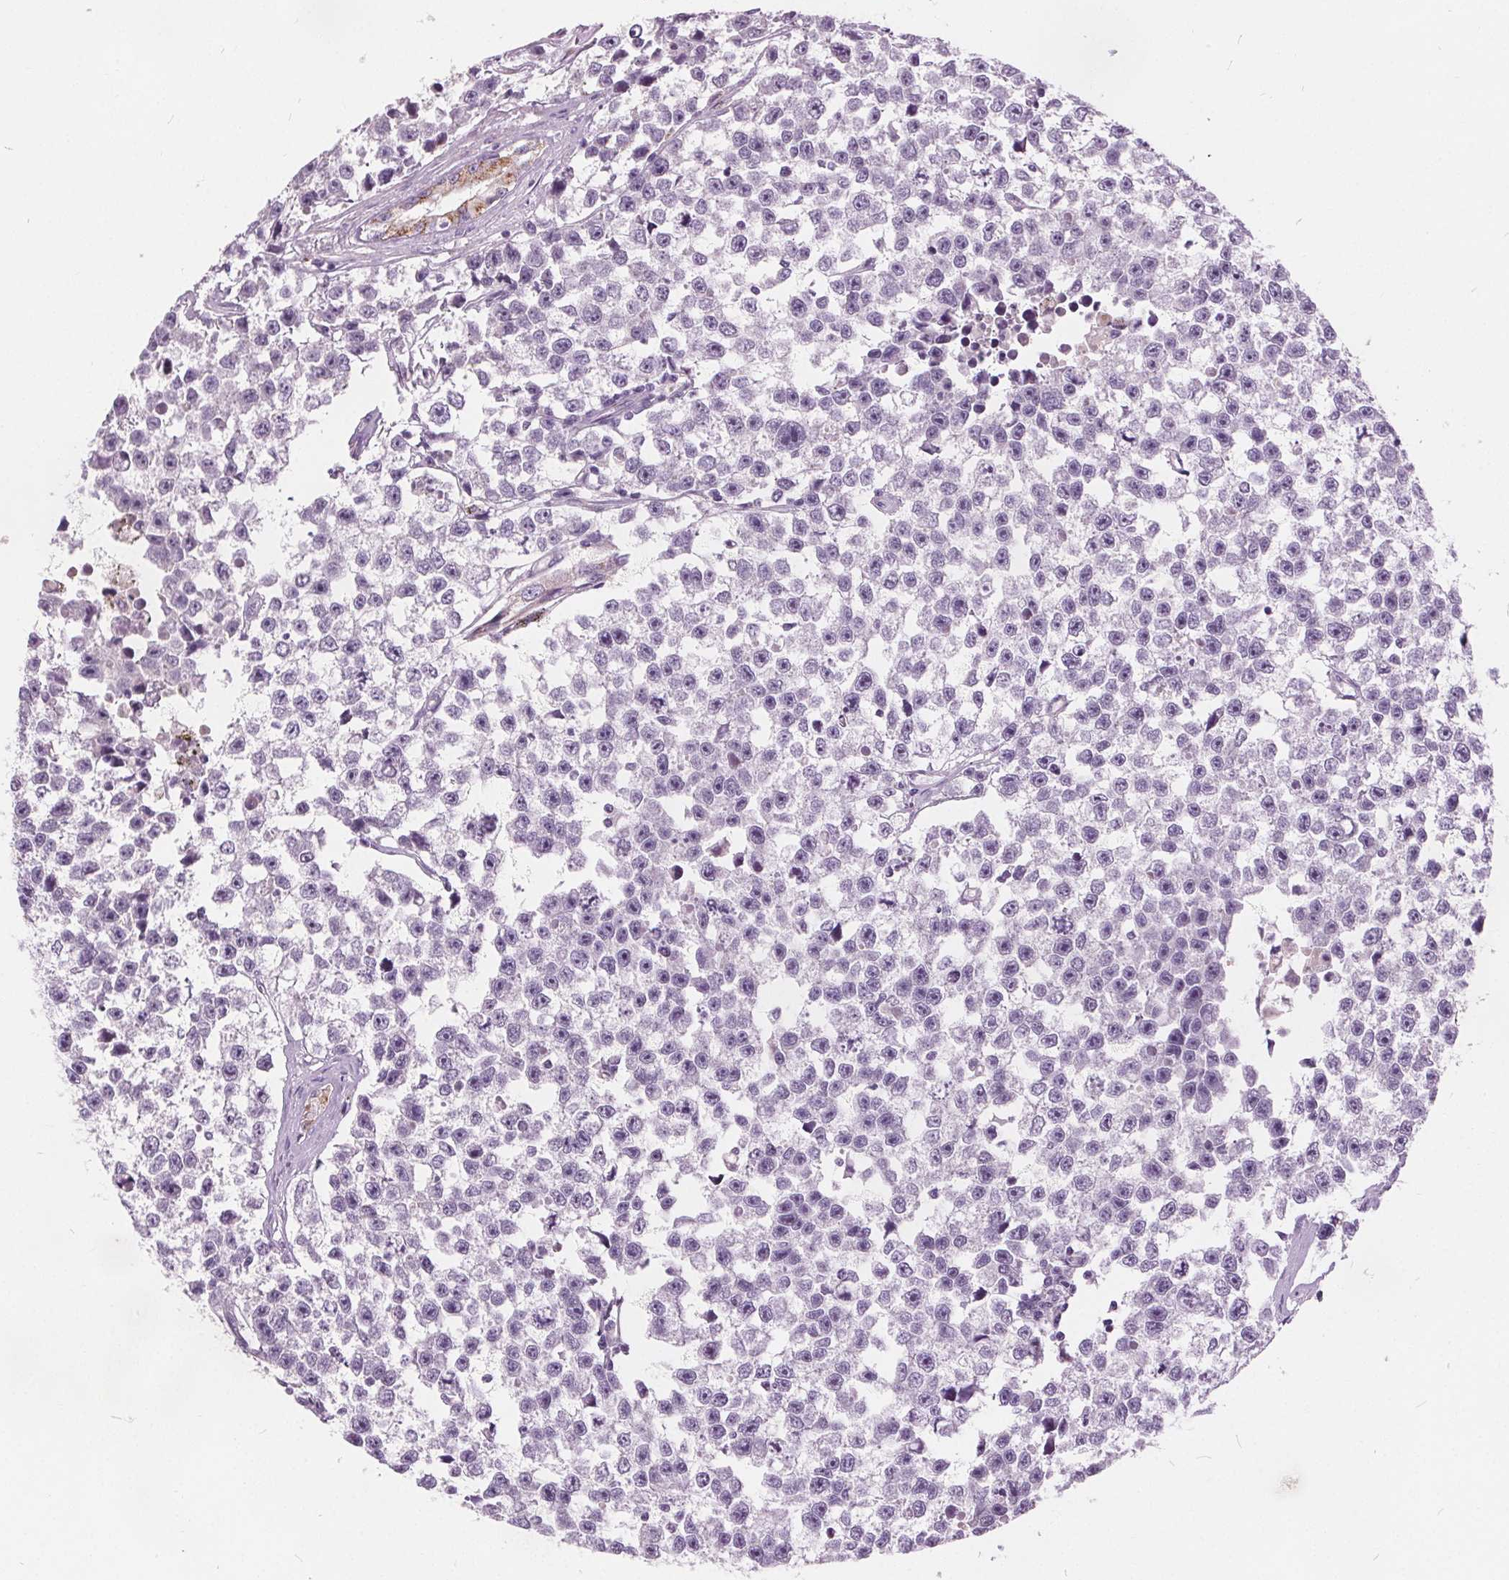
{"staining": {"intensity": "negative", "quantity": "none", "location": "none"}, "tissue": "testis cancer", "cell_type": "Tumor cells", "image_type": "cancer", "snomed": [{"axis": "morphology", "description": "Seminoma, NOS"}, {"axis": "topography", "description": "Testis"}], "caption": "The photomicrograph shows no significant staining in tumor cells of testis seminoma. (DAB (3,3'-diaminobenzidine) immunohistochemistry (IHC) with hematoxylin counter stain).", "gene": "ACOX2", "patient": {"sex": "male", "age": 26}}